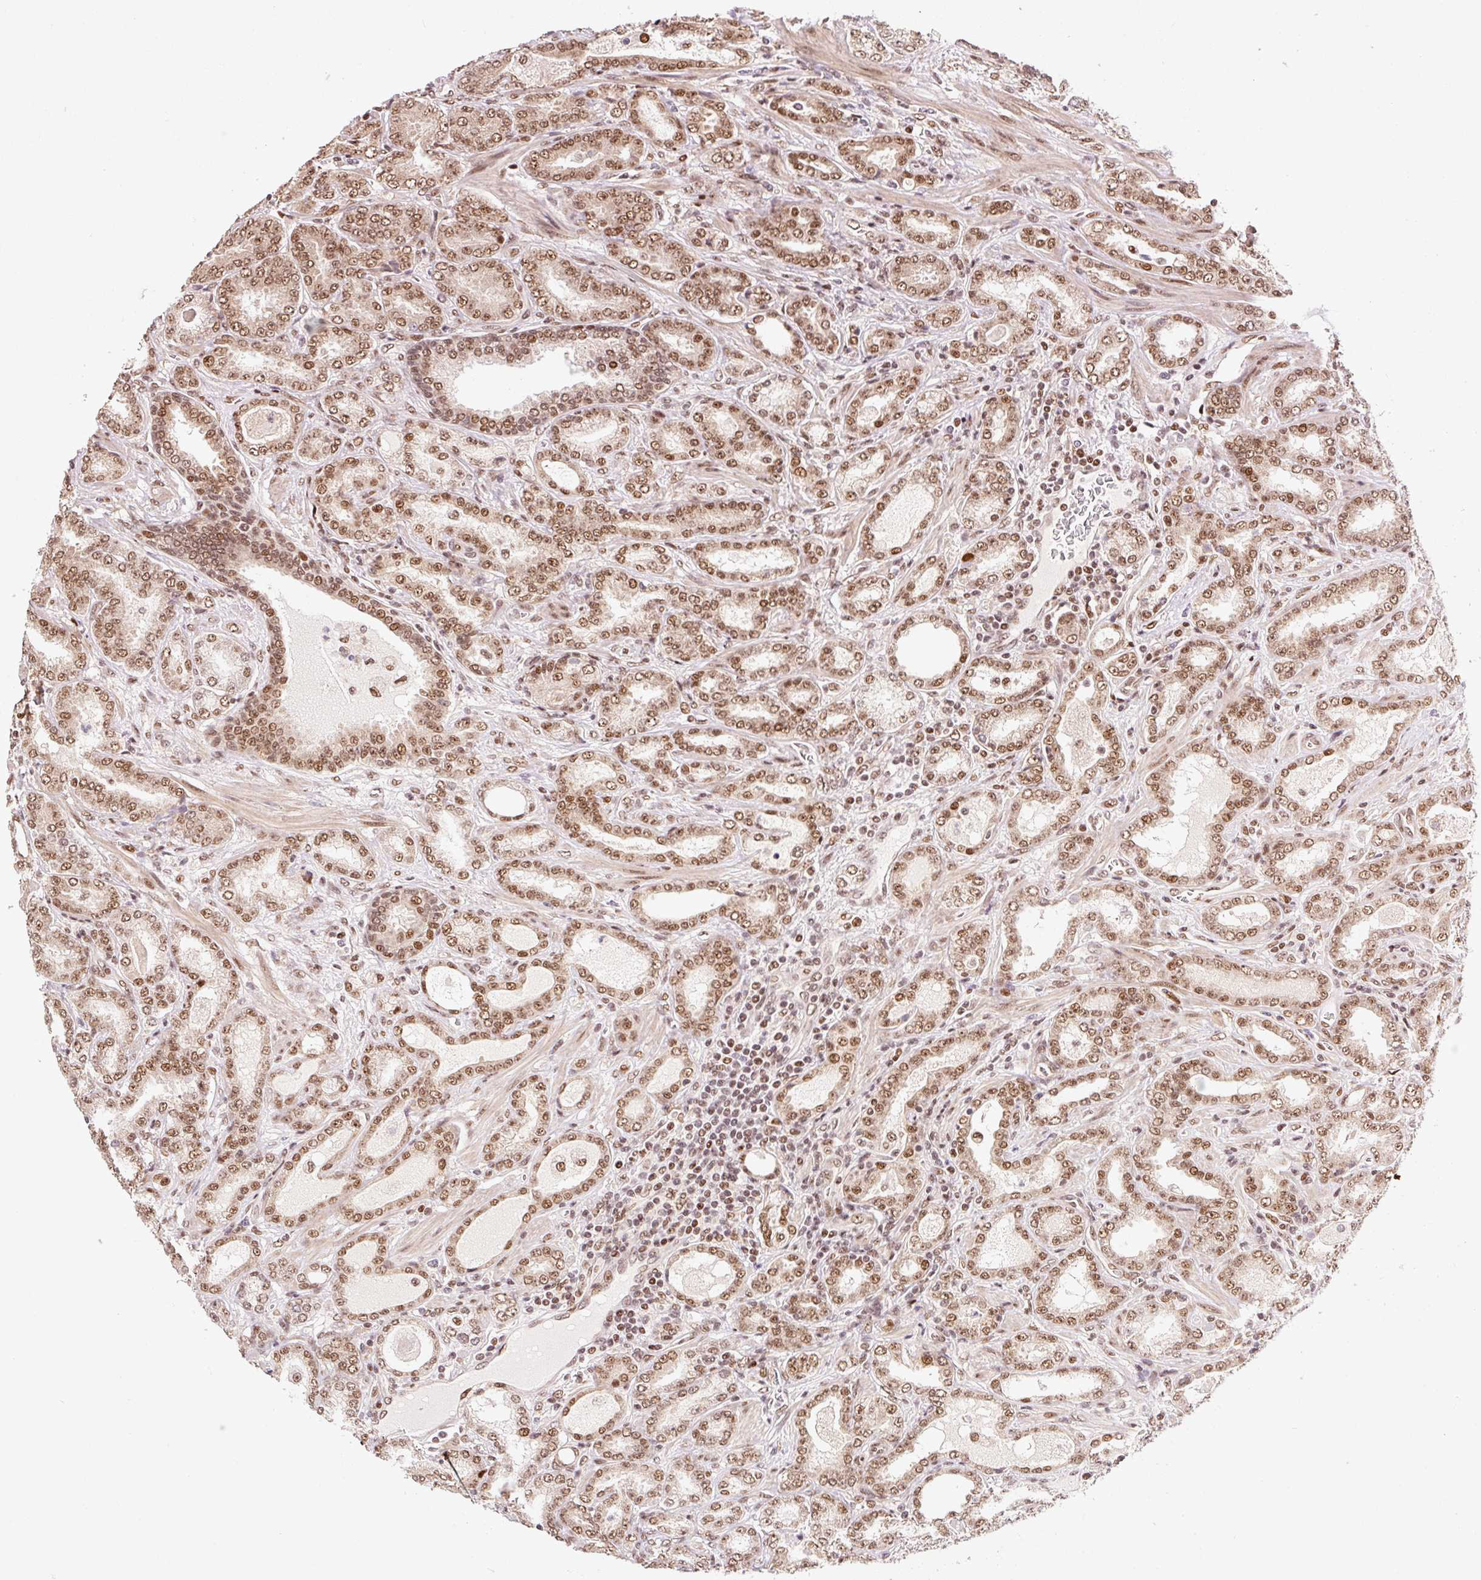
{"staining": {"intensity": "moderate", "quantity": ">75%", "location": "nuclear"}, "tissue": "prostate cancer", "cell_type": "Tumor cells", "image_type": "cancer", "snomed": [{"axis": "morphology", "description": "Adenocarcinoma, High grade"}, {"axis": "topography", "description": "Prostate"}], "caption": "There is medium levels of moderate nuclear staining in tumor cells of high-grade adenocarcinoma (prostate), as demonstrated by immunohistochemical staining (brown color).", "gene": "INTS8", "patient": {"sex": "male", "age": 72}}